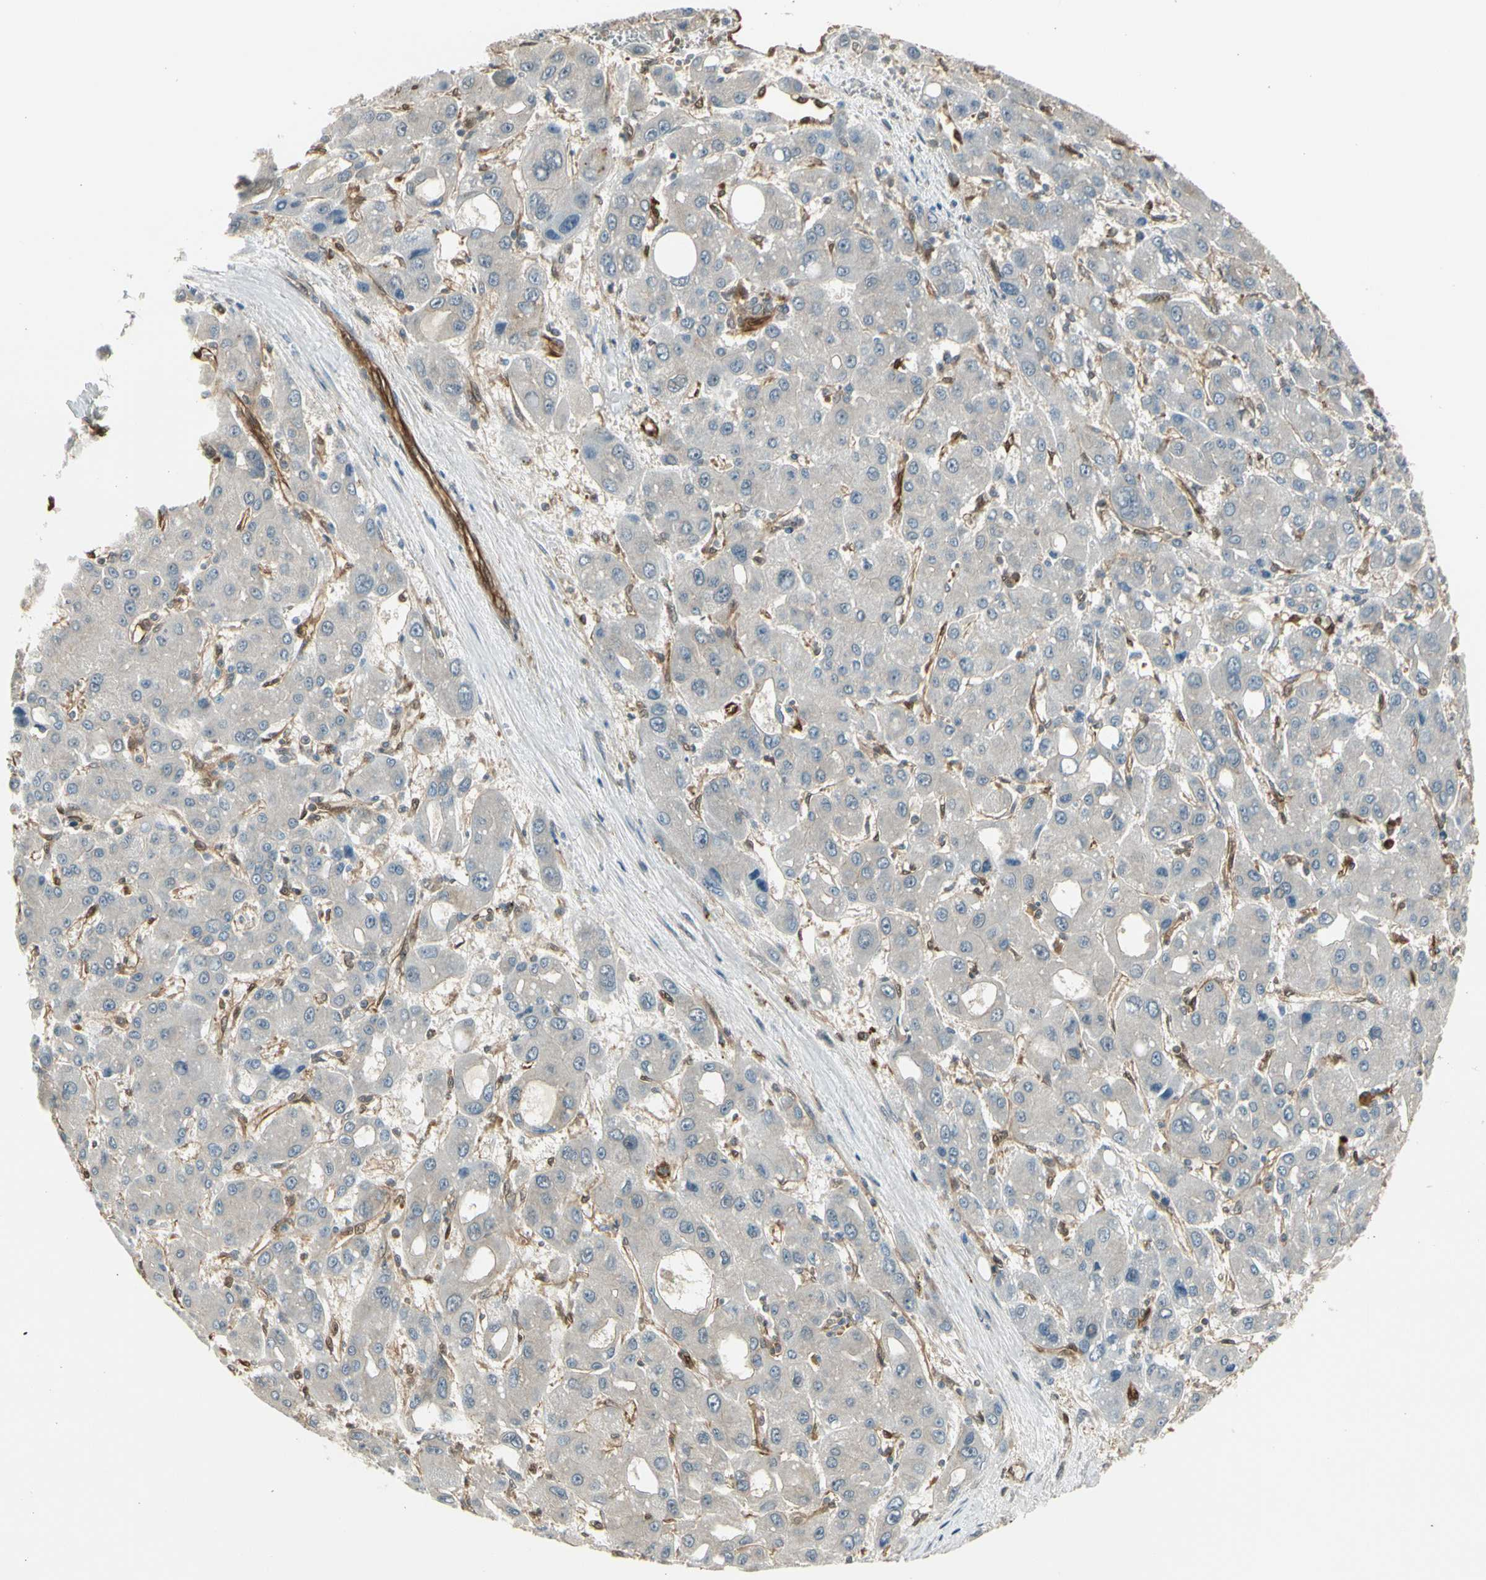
{"staining": {"intensity": "weak", "quantity": "<25%", "location": "cytoplasmic/membranous"}, "tissue": "liver cancer", "cell_type": "Tumor cells", "image_type": "cancer", "snomed": [{"axis": "morphology", "description": "Carcinoma, Hepatocellular, NOS"}, {"axis": "topography", "description": "Liver"}], "caption": "A photomicrograph of liver cancer stained for a protein shows no brown staining in tumor cells.", "gene": "SERPINB6", "patient": {"sex": "male", "age": 55}}